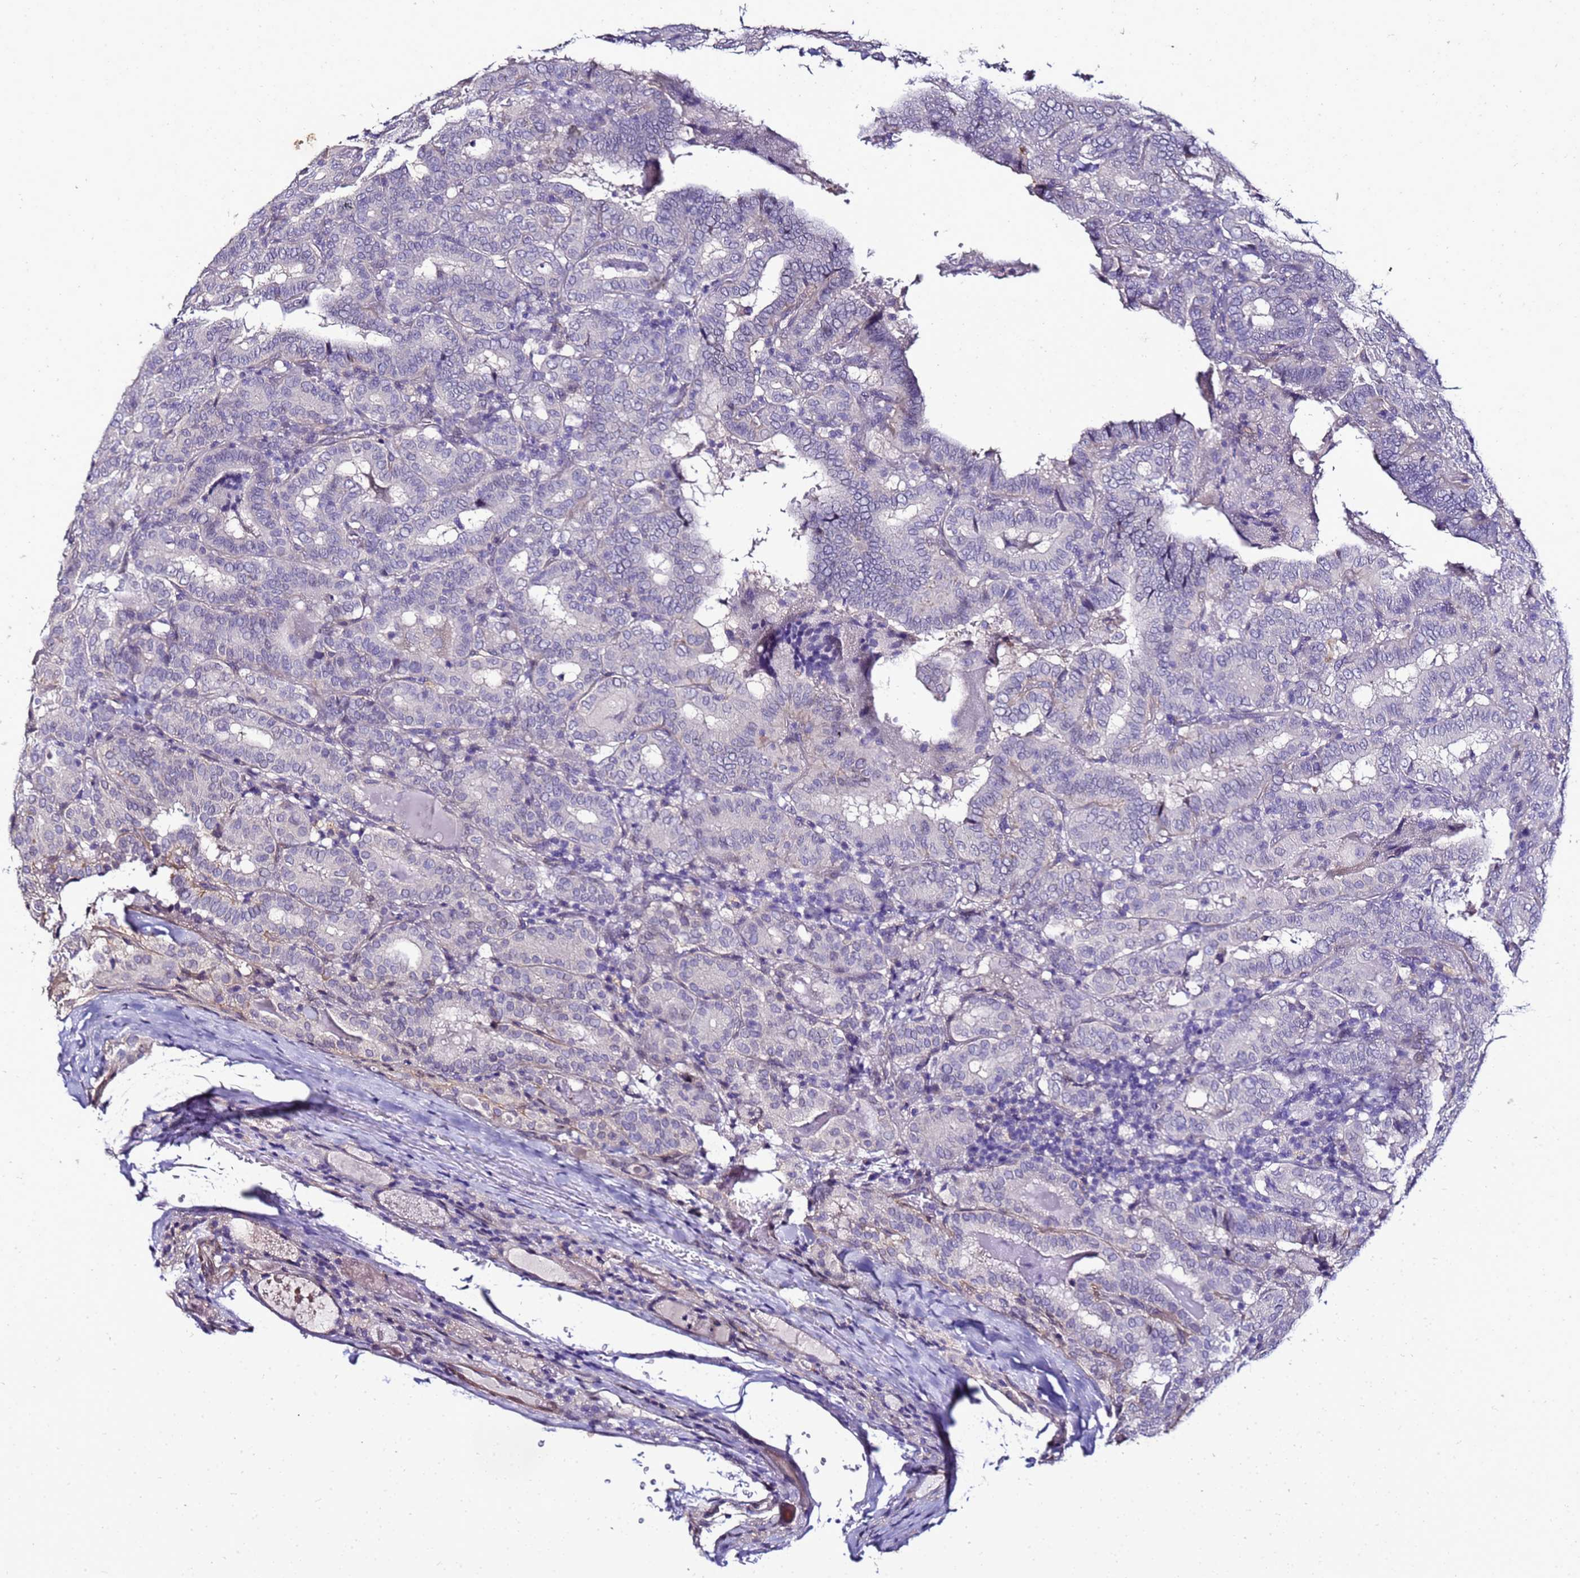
{"staining": {"intensity": "negative", "quantity": "none", "location": "none"}, "tissue": "thyroid cancer", "cell_type": "Tumor cells", "image_type": "cancer", "snomed": [{"axis": "morphology", "description": "Papillary adenocarcinoma, NOS"}, {"axis": "topography", "description": "Thyroid gland"}], "caption": "Immunohistochemistry (IHC) of human thyroid cancer (papillary adenocarcinoma) demonstrates no staining in tumor cells.", "gene": "FAM166B", "patient": {"sex": "female", "age": 72}}